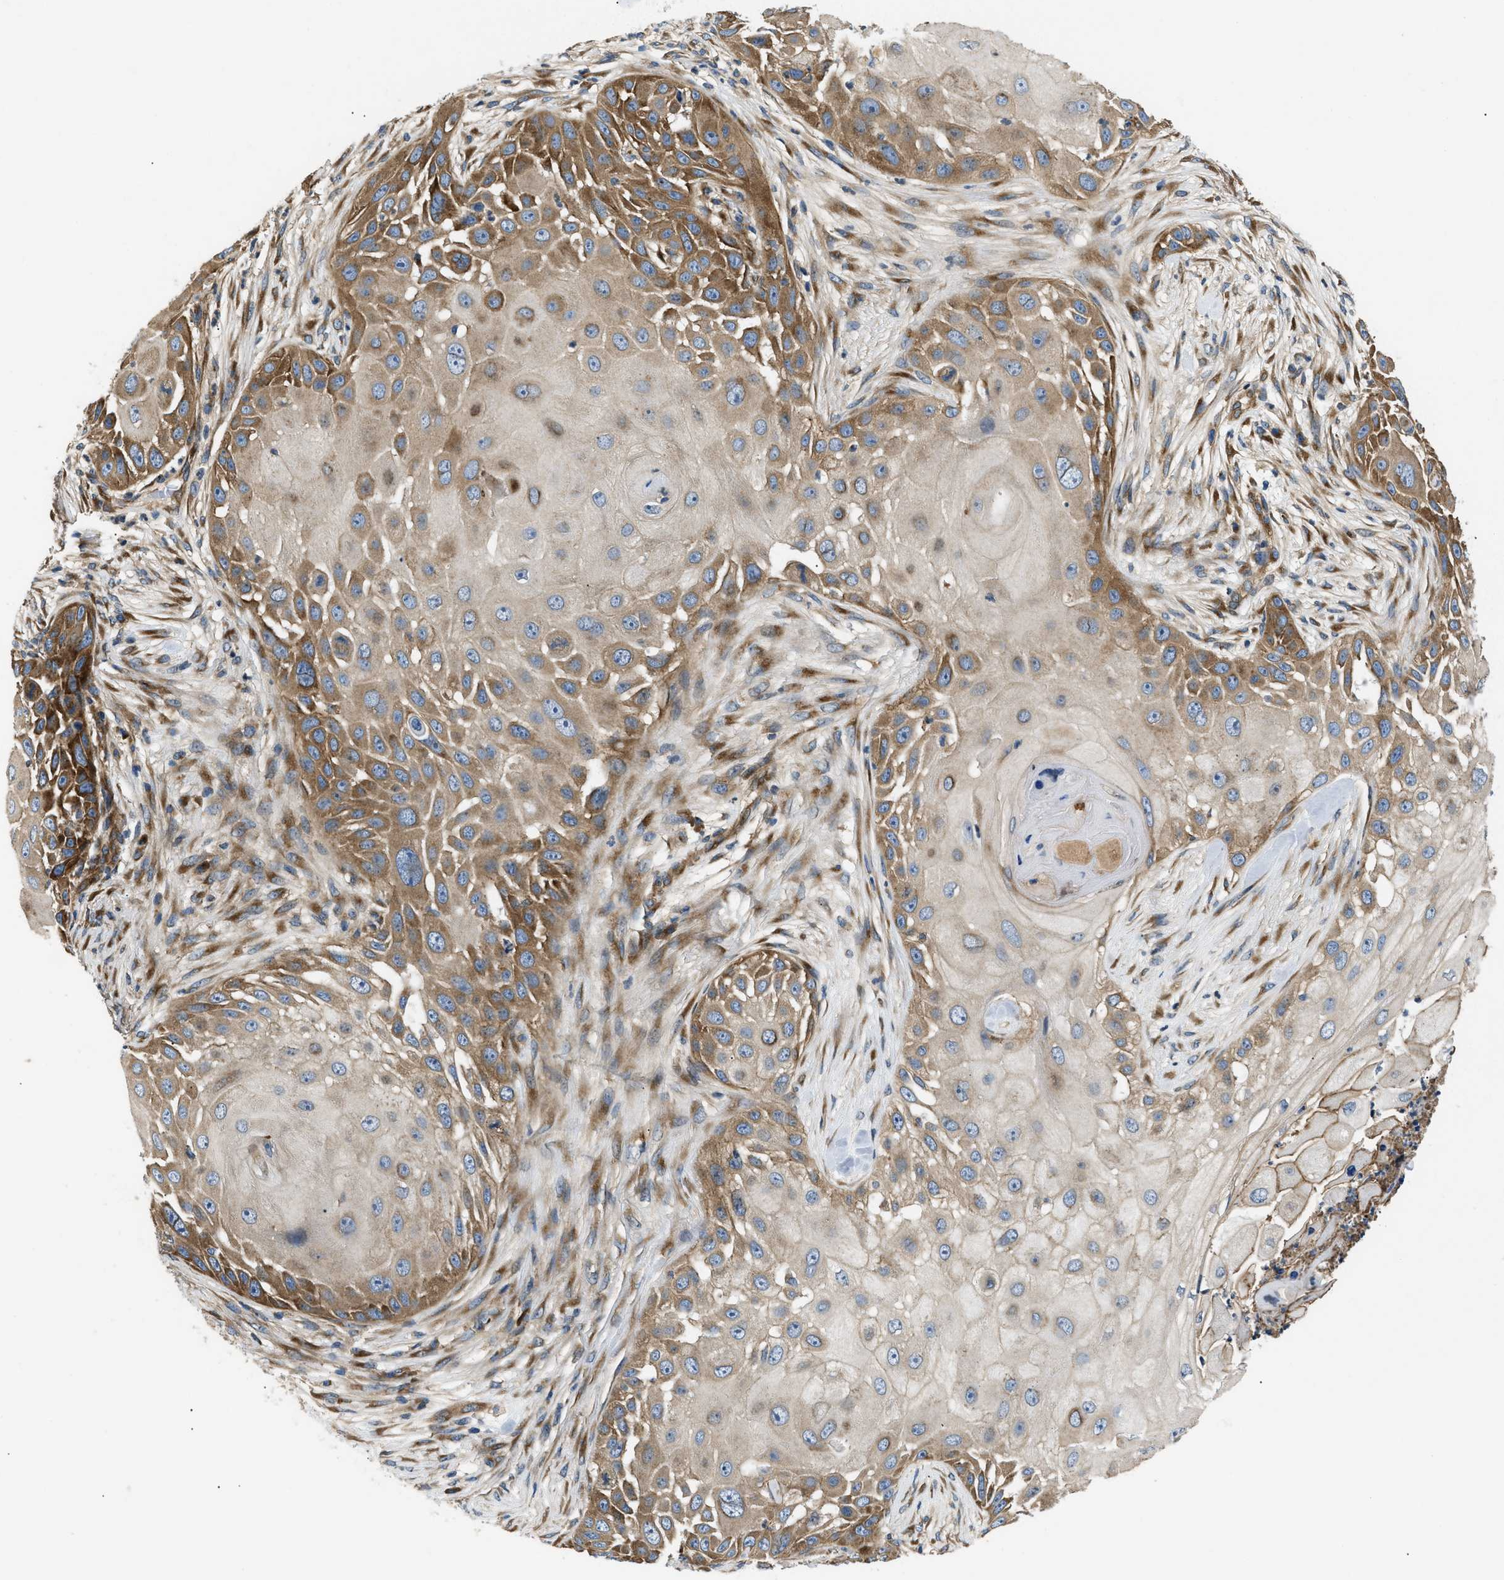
{"staining": {"intensity": "moderate", "quantity": ">75%", "location": "cytoplasmic/membranous"}, "tissue": "skin cancer", "cell_type": "Tumor cells", "image_type": "cancer", "snomed": [{"axis": "morphology", "description": "Squamous cell carcinoma, NOS"}, {"axis": "topography", "description": "Skin"}], "caption": "Human skin cancer stained with a brown dye exhibits moderate cytoplasmic/membranous positive staining in about >75% of tumor cells.", "gene": "LYSMD3", "patient": {"sex": "female", "age": 44}}